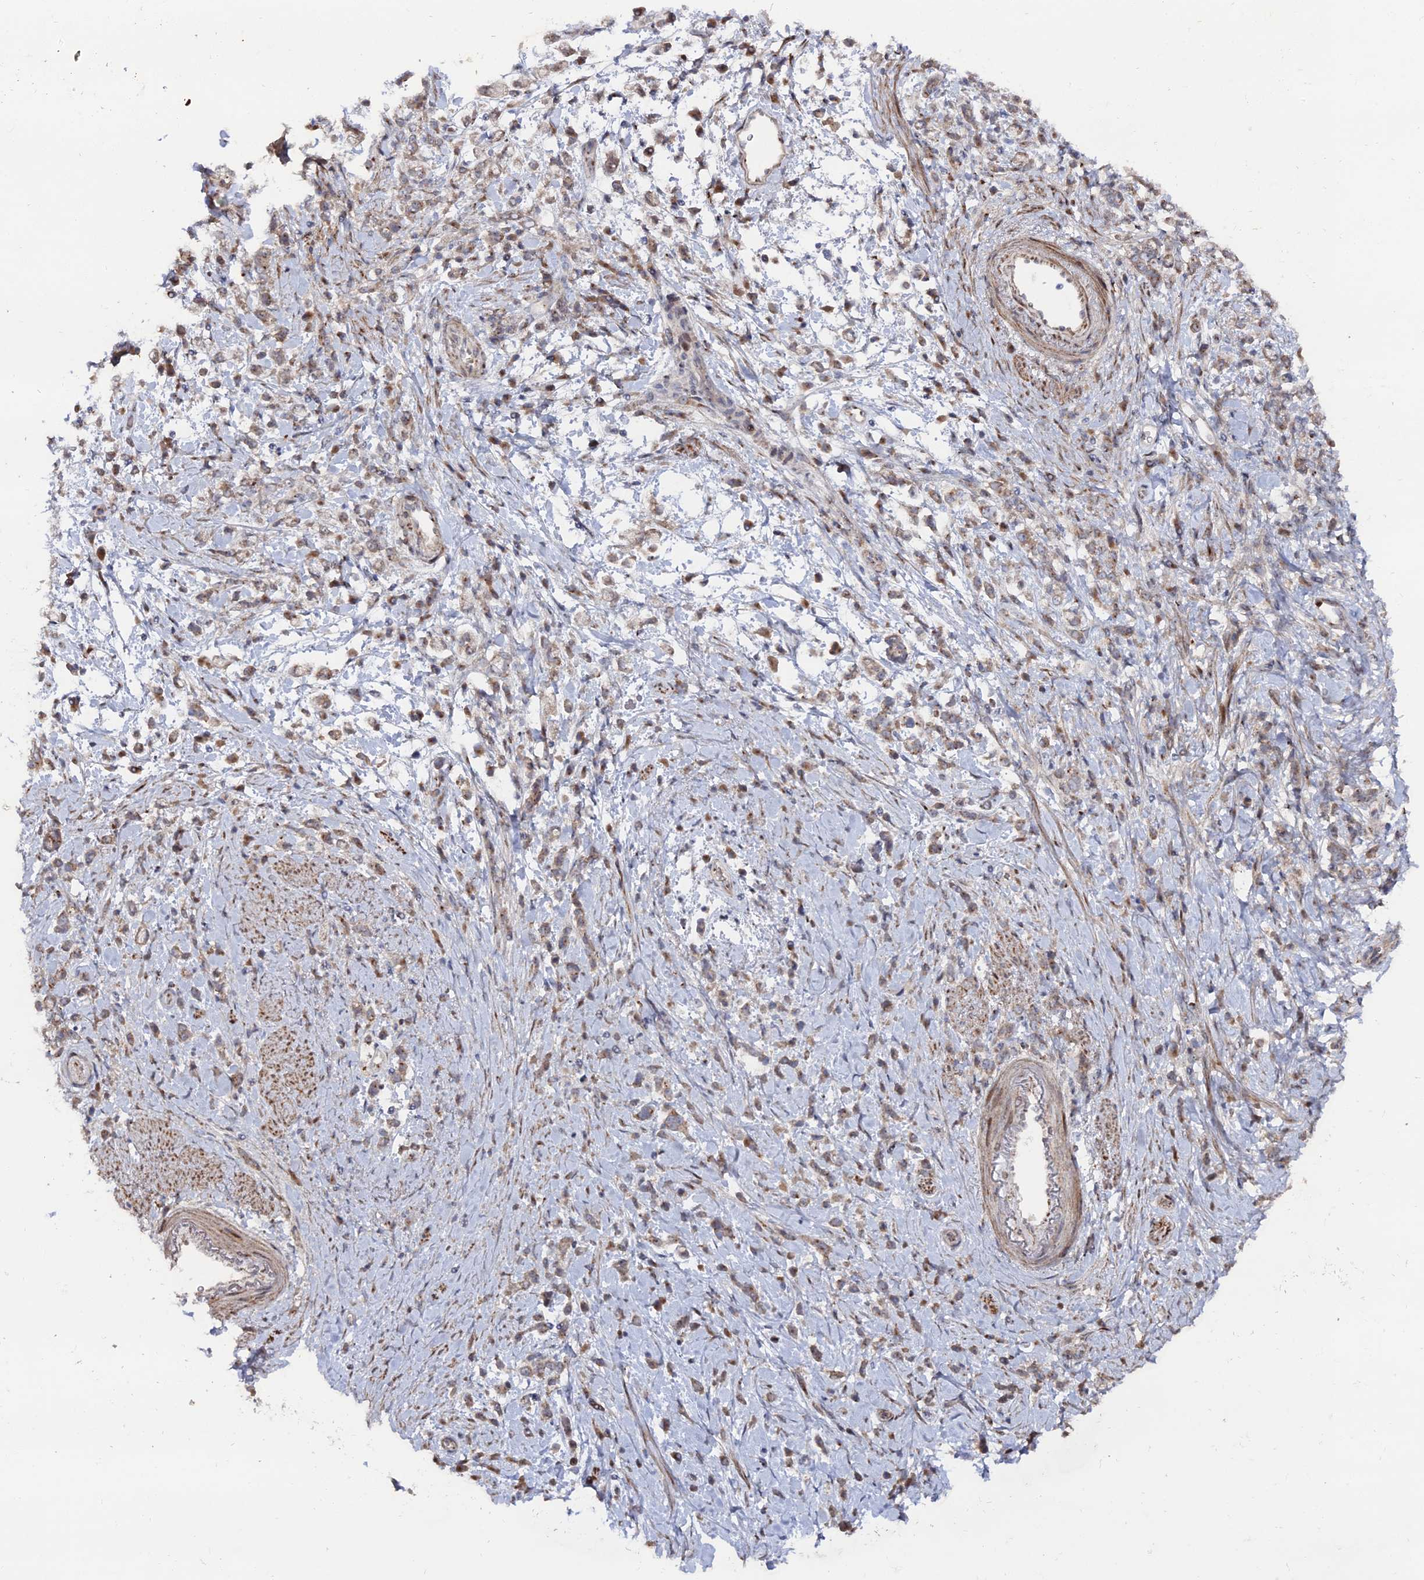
{"staining": {"intensity": "weak", "quantity": ">75%", "location": "cytoplasmic/membranous"}, "tissue": "stomach cancer", "cell_type": "Tumor cells", "image_type": "cancer", "snomed": [{"axis": "morphology", "description": "Adenocarcinoma, NOS"}, {"axis": "topography", "description": "Stomach"}], "caption": "Human stomach cancer stained for a protein (brown) reveals weak cytoplasmic/membranous positive staining in about >75% of tumor cells.", "gene": "SGMS1", "patient": {"sex": "female", "age": 60}}